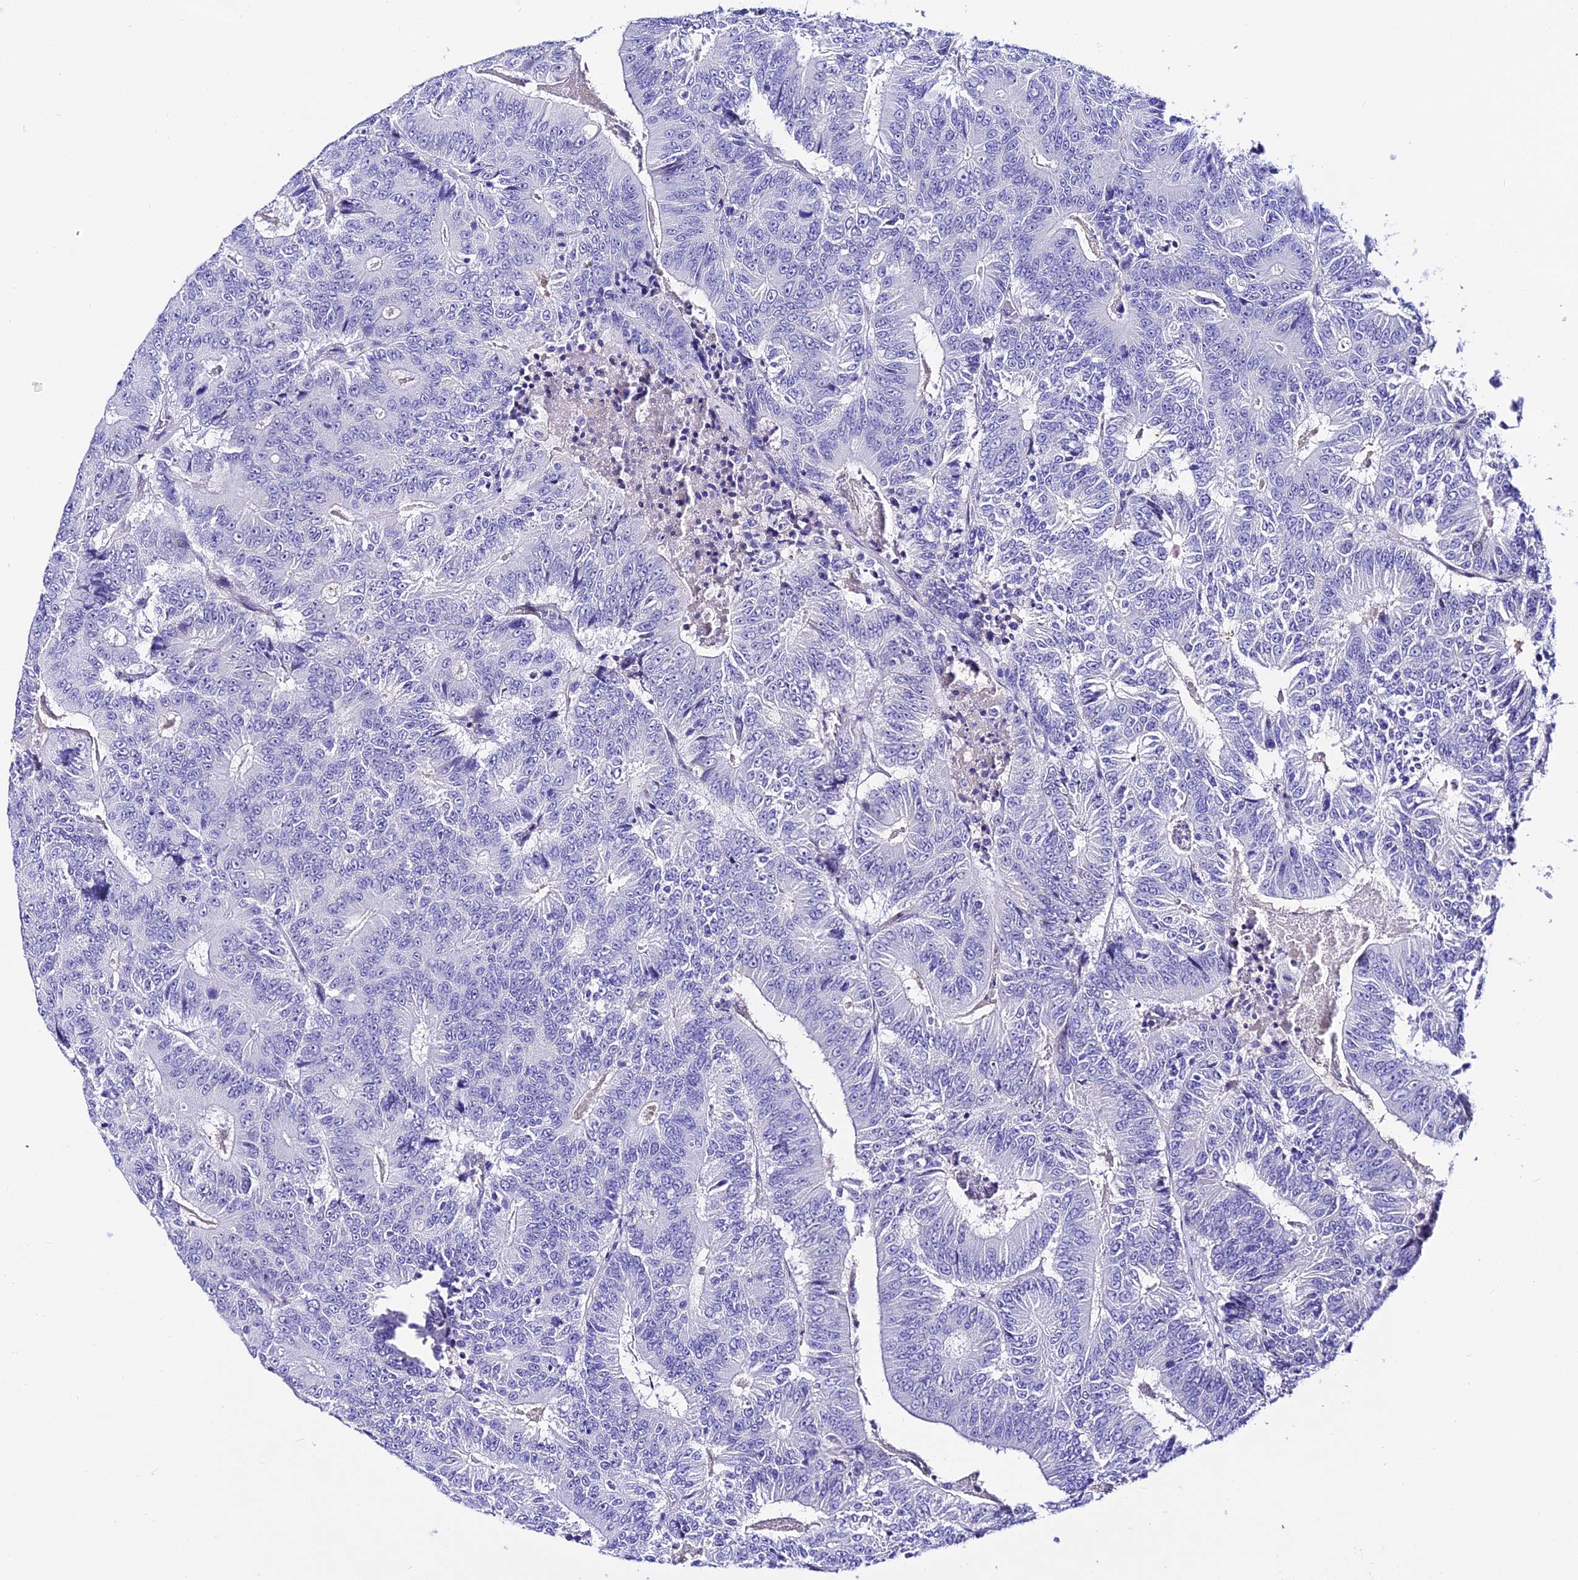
{"staining": {"intensity": "negative", "quantity": "none", "location": "none"}, "tissue": "colorectal cancer", "cell_type": "Tumor cells", "image_type": "cancer", "snomed": [{"axis": "morphology", "description": "Adenocarcinoma, NOS"}, {"axis": "topography", "description": "Colon"}], "caption": "Tumor cells are negative for protein expression in human colorectal cancer.", "gene": "DEFB106A", "patient": {"sex": "male", "age": 83}}